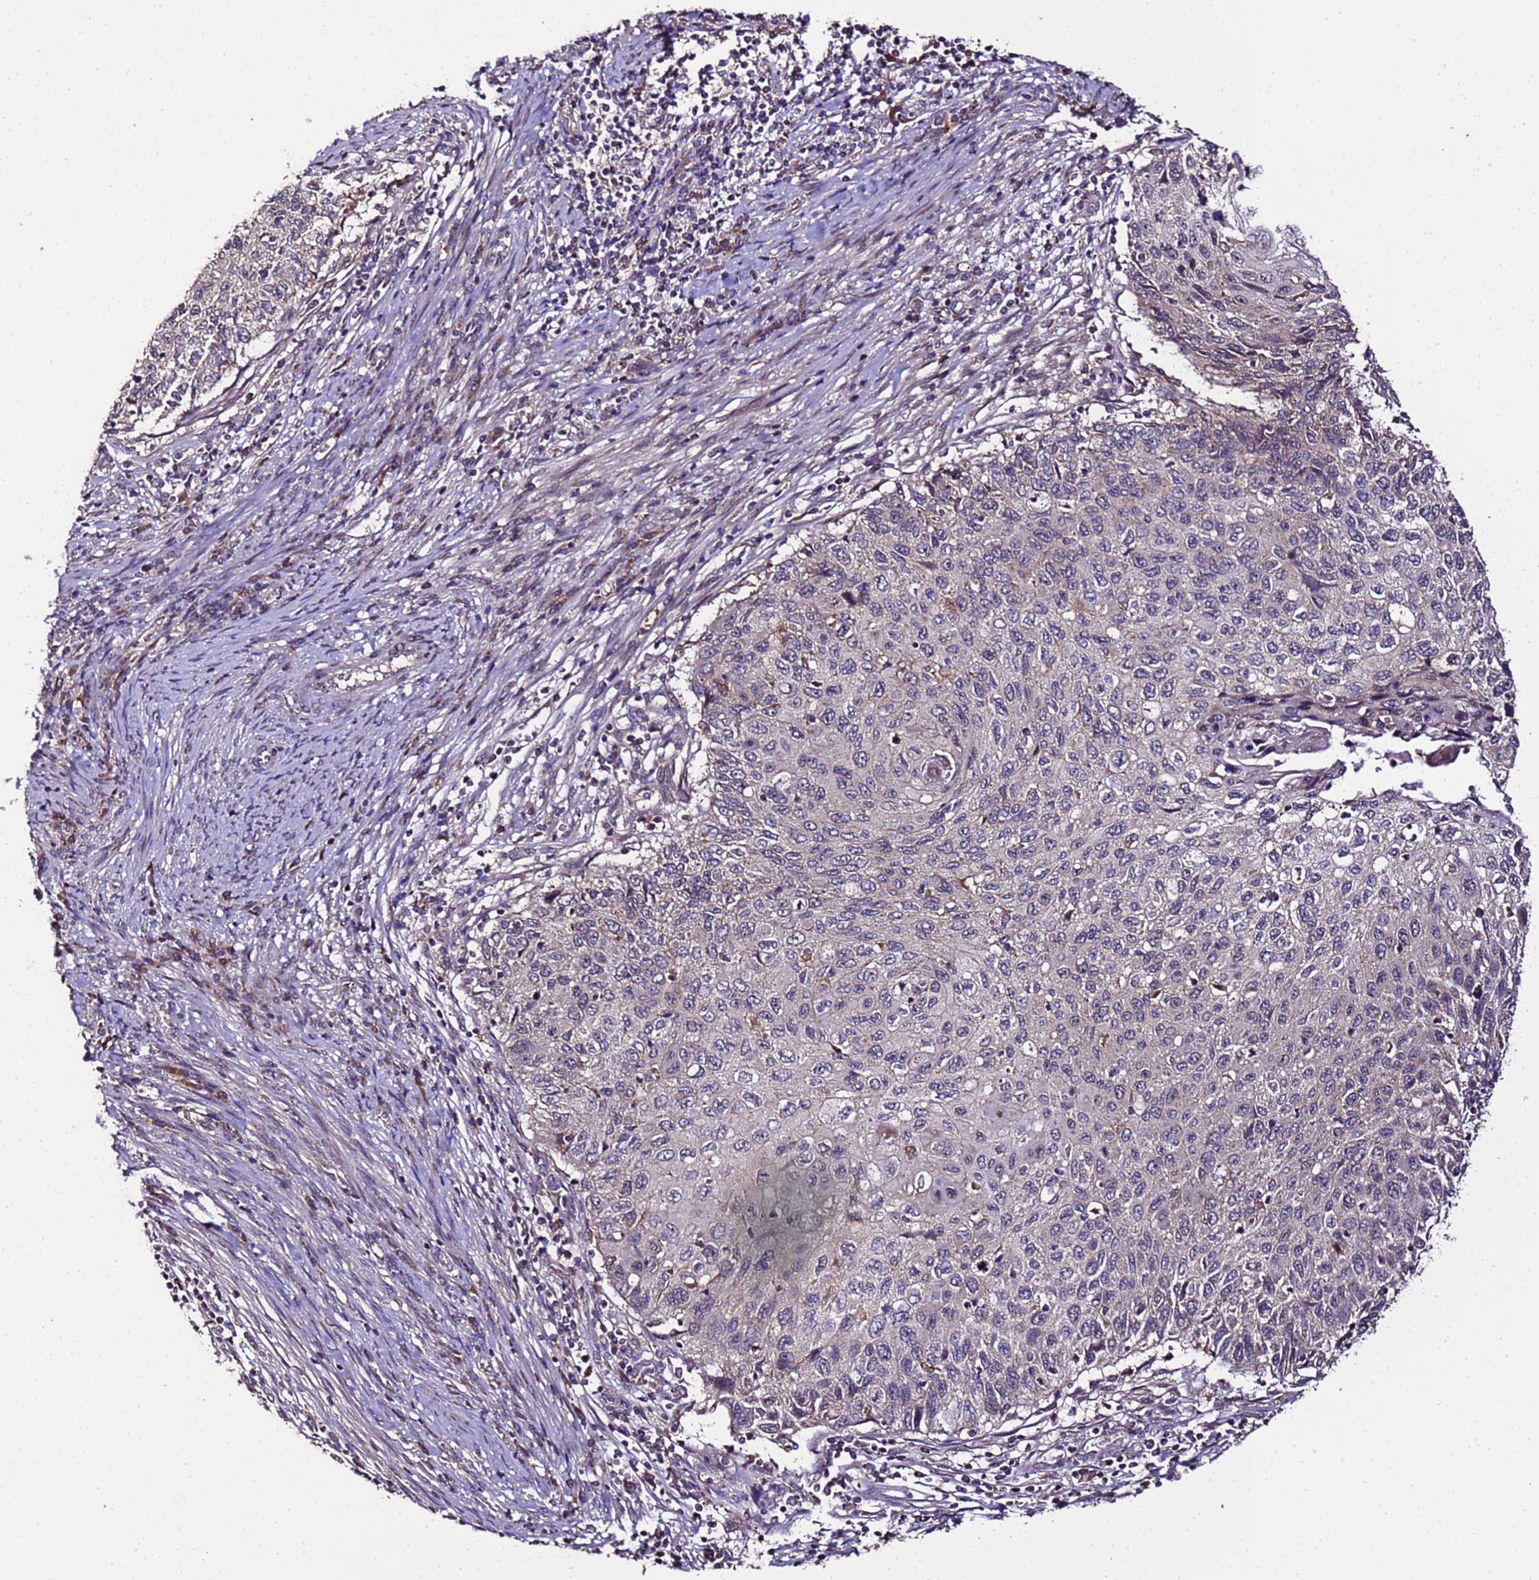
{"staining": {"intensity": "negative", "quantity": "none", "location": "none"}, "tissue": "cervical cancer", "cell_type": "Tumor cells", "image_type": "cancer", "snomed": [{"axis": "morphology", "description": "Squamous cell carcinoma, NOS"}, {"axis": "topography", "description": "Cervix"}], "caption": "Protein analysis of cervical squamous cell carcinoma exhibits no significant expression in tumor cells. (Brightfield microscopy of DAB (3,3'-diaminobenzidine) IHC at high magnification).", "gene": "ZNF329", "patient": {"sex": "female", "age": 70}}